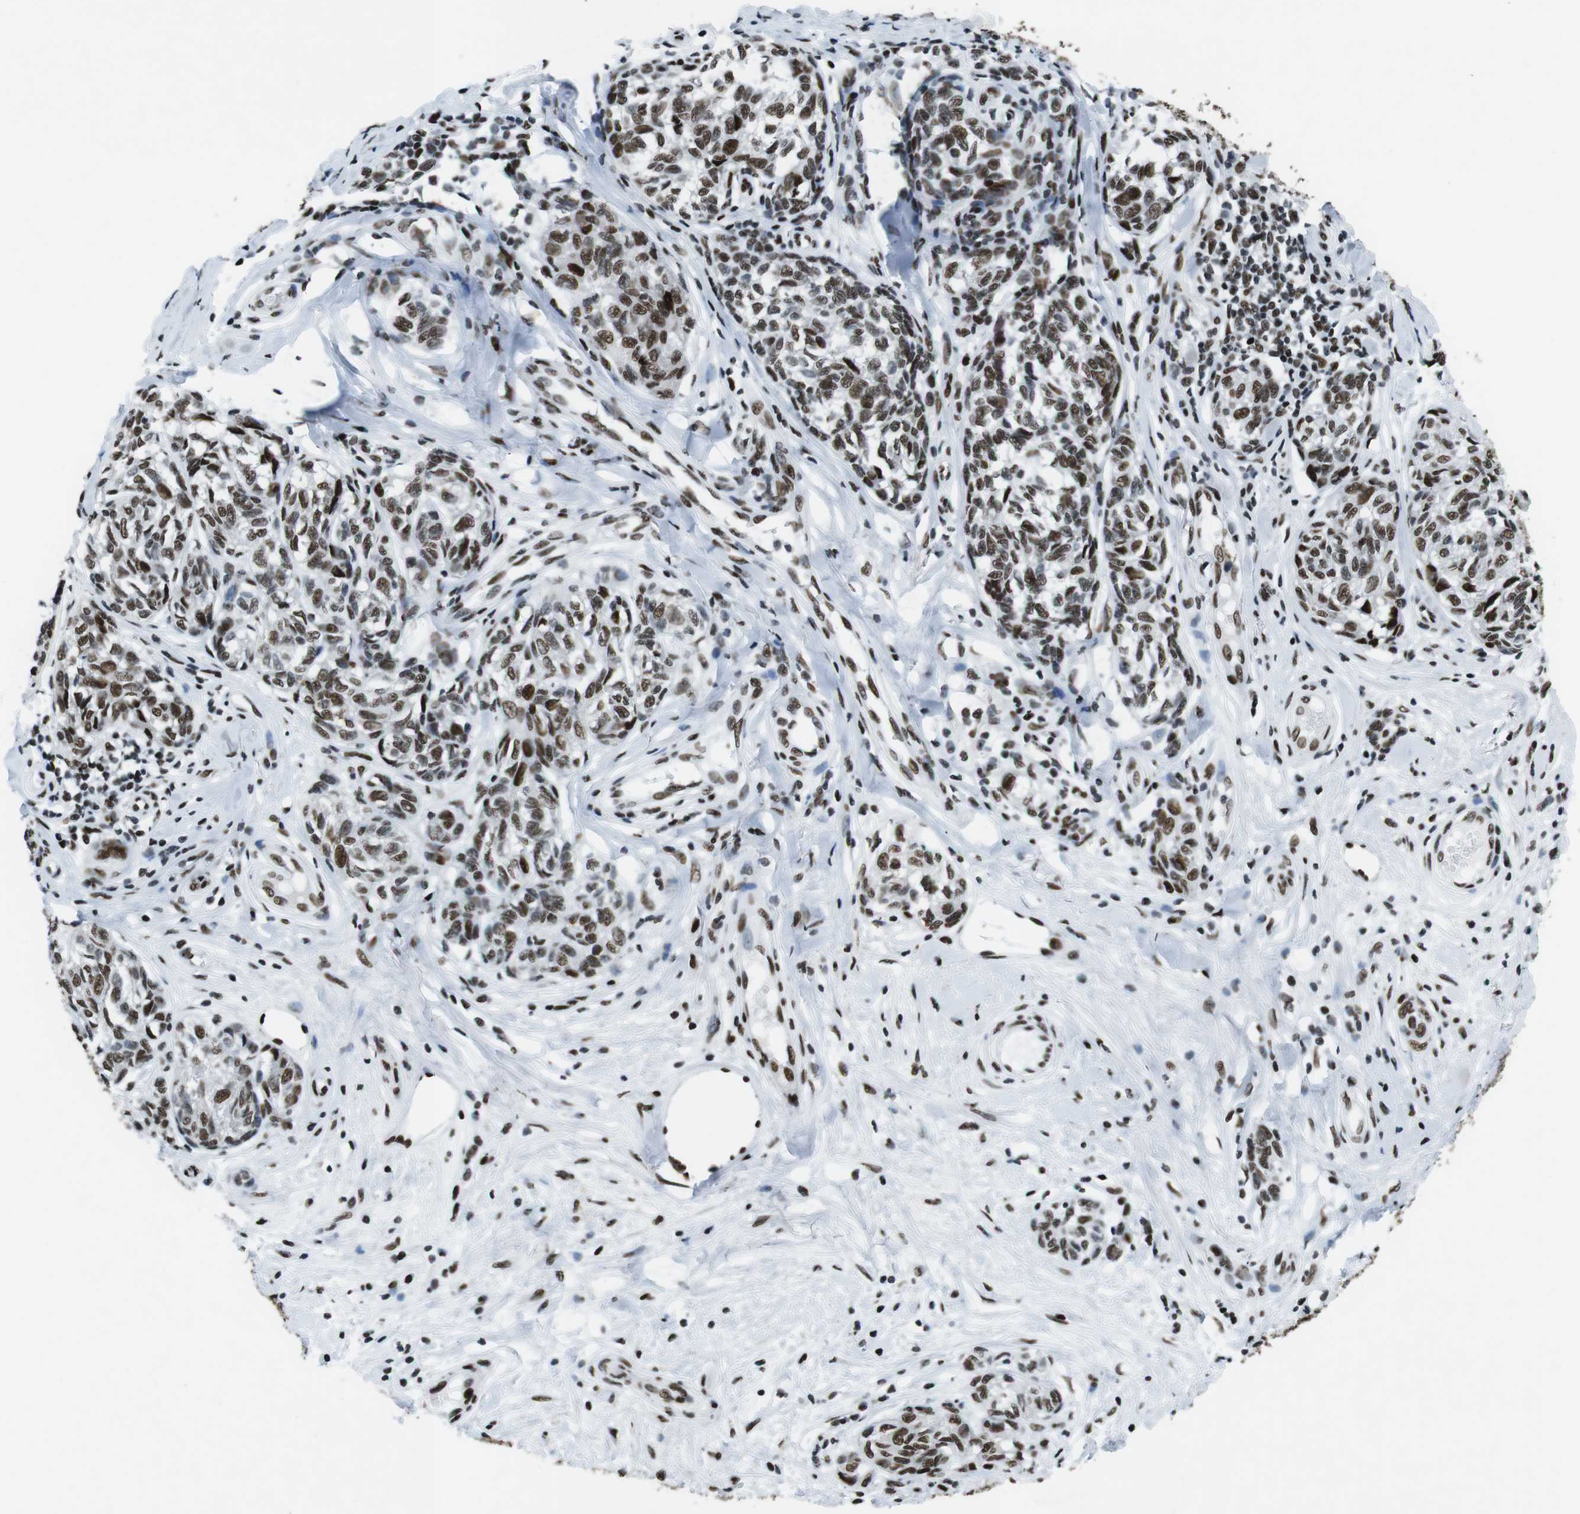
{"staining": {"intensity": "moderate", "quantity": ">75%", "location": "nuclear"}, "tissue": "melanoma", "cell_type": "Tumor cells", "image_type": "cancer", "snomed": [{"axis": "morphology", "description": "Malignant melanoma, NOS"}, {"axis": "topography", "description": "Skin"}], "caption": "Immunohistochemistry image of human malignant melanoma stained for a protein (brown), which reveals medium levels of moderate nuclear positivity in about >75% of tumor cells.", "gene": "CITED2", "patient": {"sex": "female", "age": 64}}